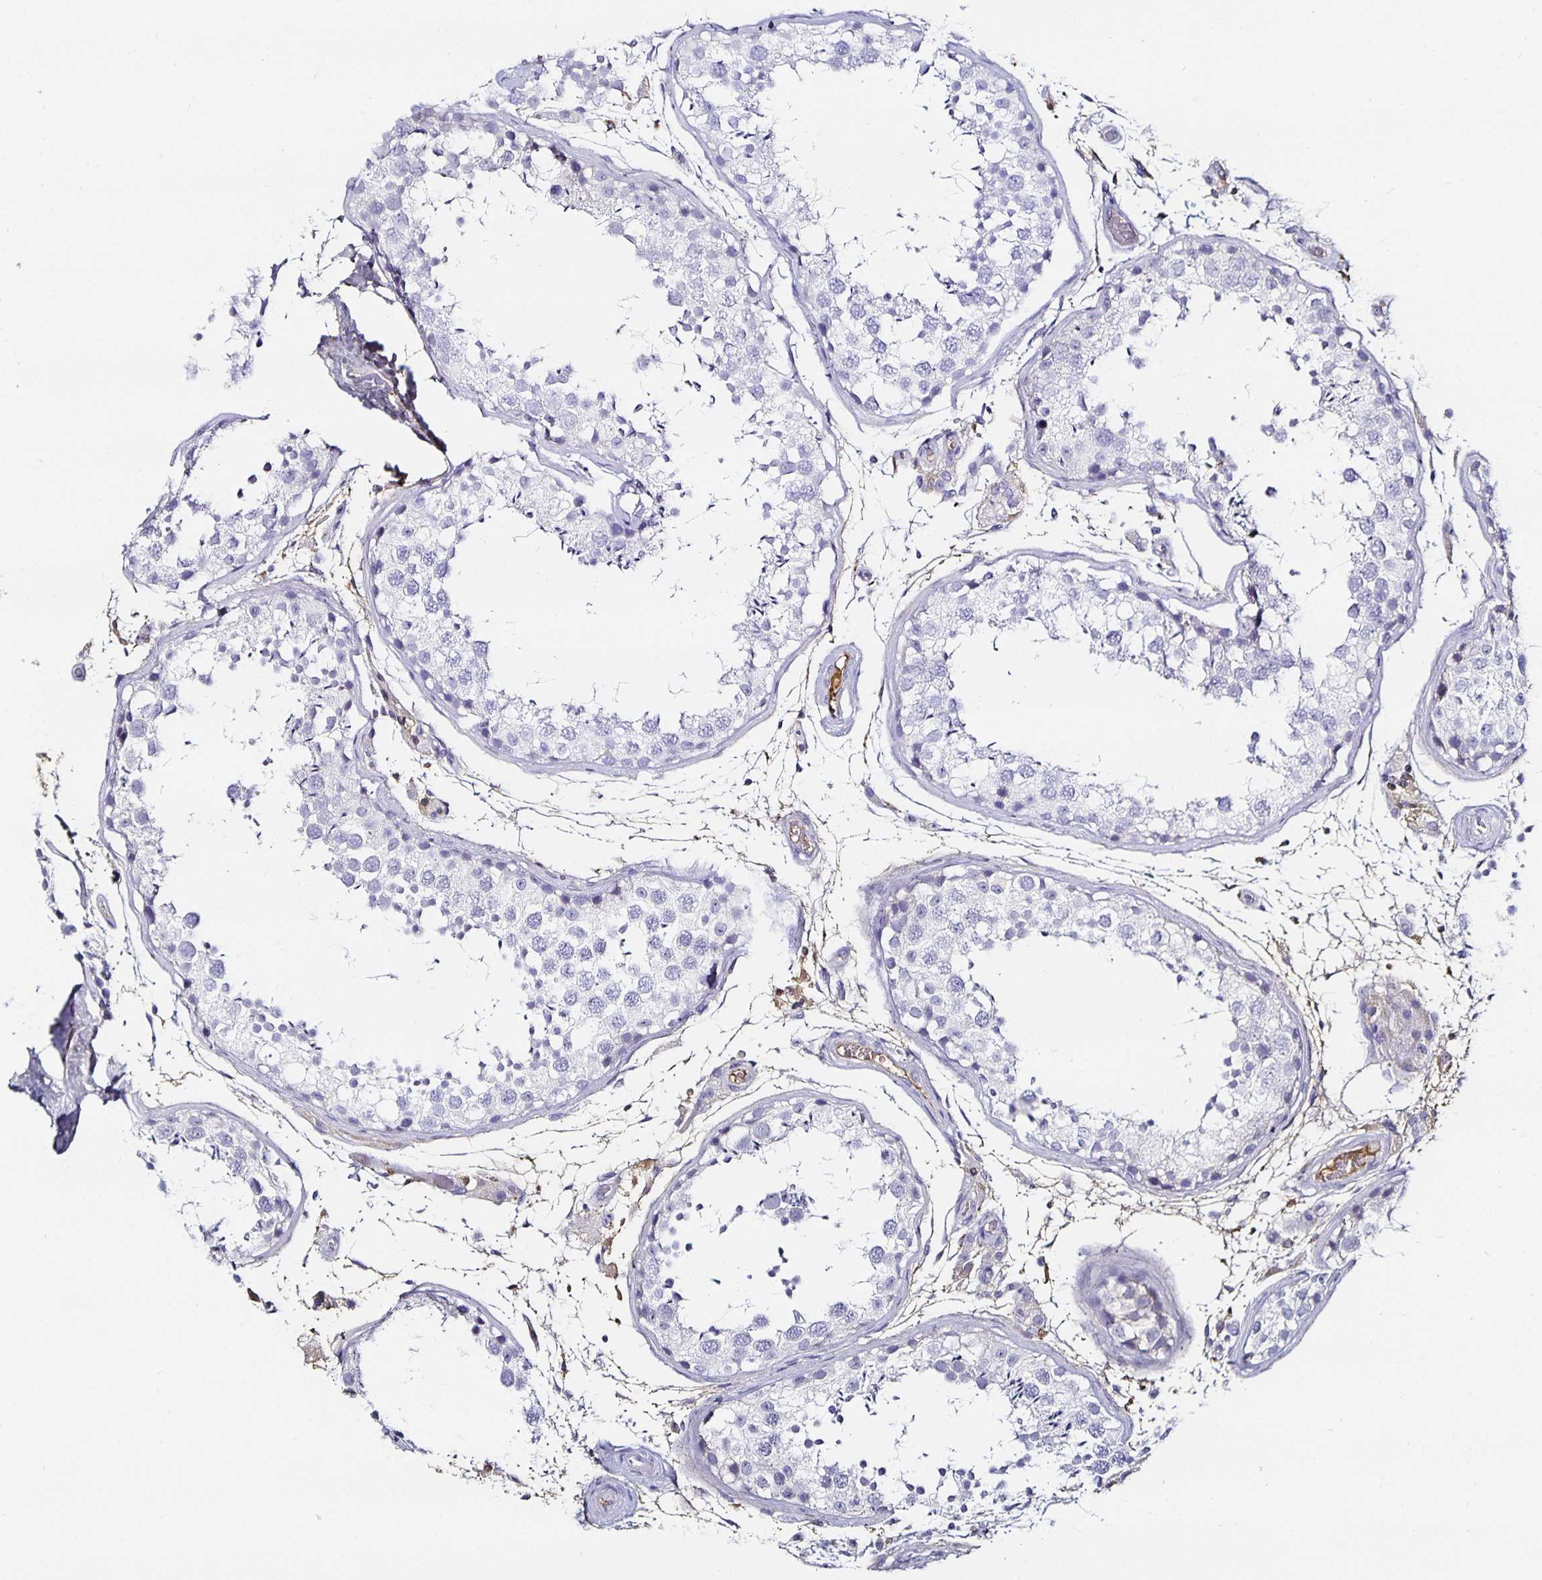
{"staining": {"intensity": "weak", "quantity": "<25%", "location": "nuclear"}, "tissue": "testis", "cell_type": "Cells in seminiferous ducts", "image_type": "normal", "snomed": [{"axis": "morphology", "description": "Normal tissue, NOS"}, {"axis": "topography", "description": "Testis"}], "caption": "An immunohistochemistry micrograph of unremarkable testis is shown. There is no staining in cells in seminiferous ducts of testis.", "gene": "TTR", "patient": {"sex": "male", "age": 29}}